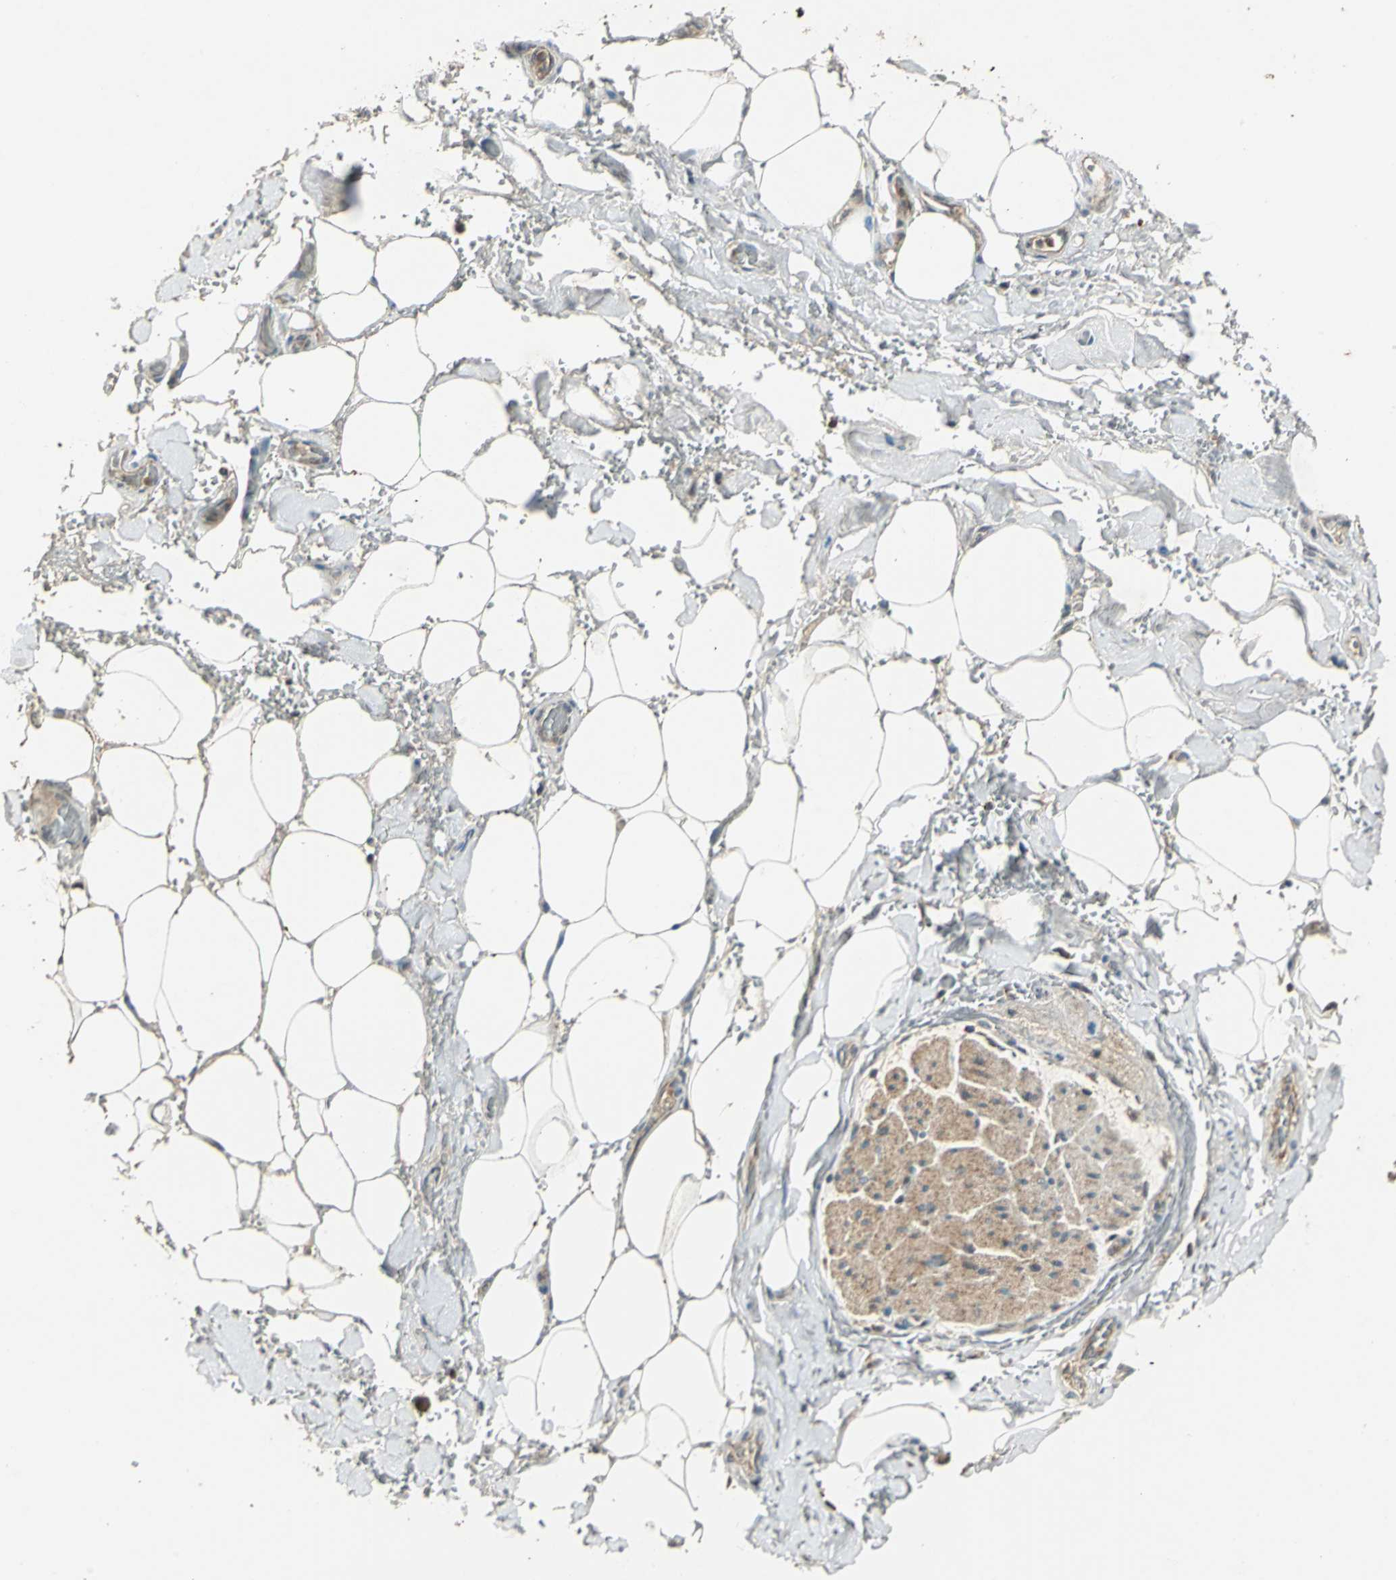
{"staining": {"intensity": "moderate", "quantity": ">75%", "location": "cytoplasmic/membranous"}, "tissue": "adipose tissue", "cell_type": "Adipocytes", "image_type": "normal", "snomed": [{"axis": "morphology", "description": "Normal tissue, NOS"}, {"axis": "morphology", "description": "Cholangiocarcinoma"}, {"axis": "topography", "description": "Liver"}, {"axis": "topography", "description": "Peripheral nerve tissue"}], "caption": "Immunohistochemistry (IHC) (DAB (3,3'-diaminobenzidine)) staining of normal adipose tissue reveals moderate cytoplasmic/membranous protein expression in approximately >75% of adipocytes.", "gene": "AHSA1", "patient": {"sex": "male", "age": 50}}